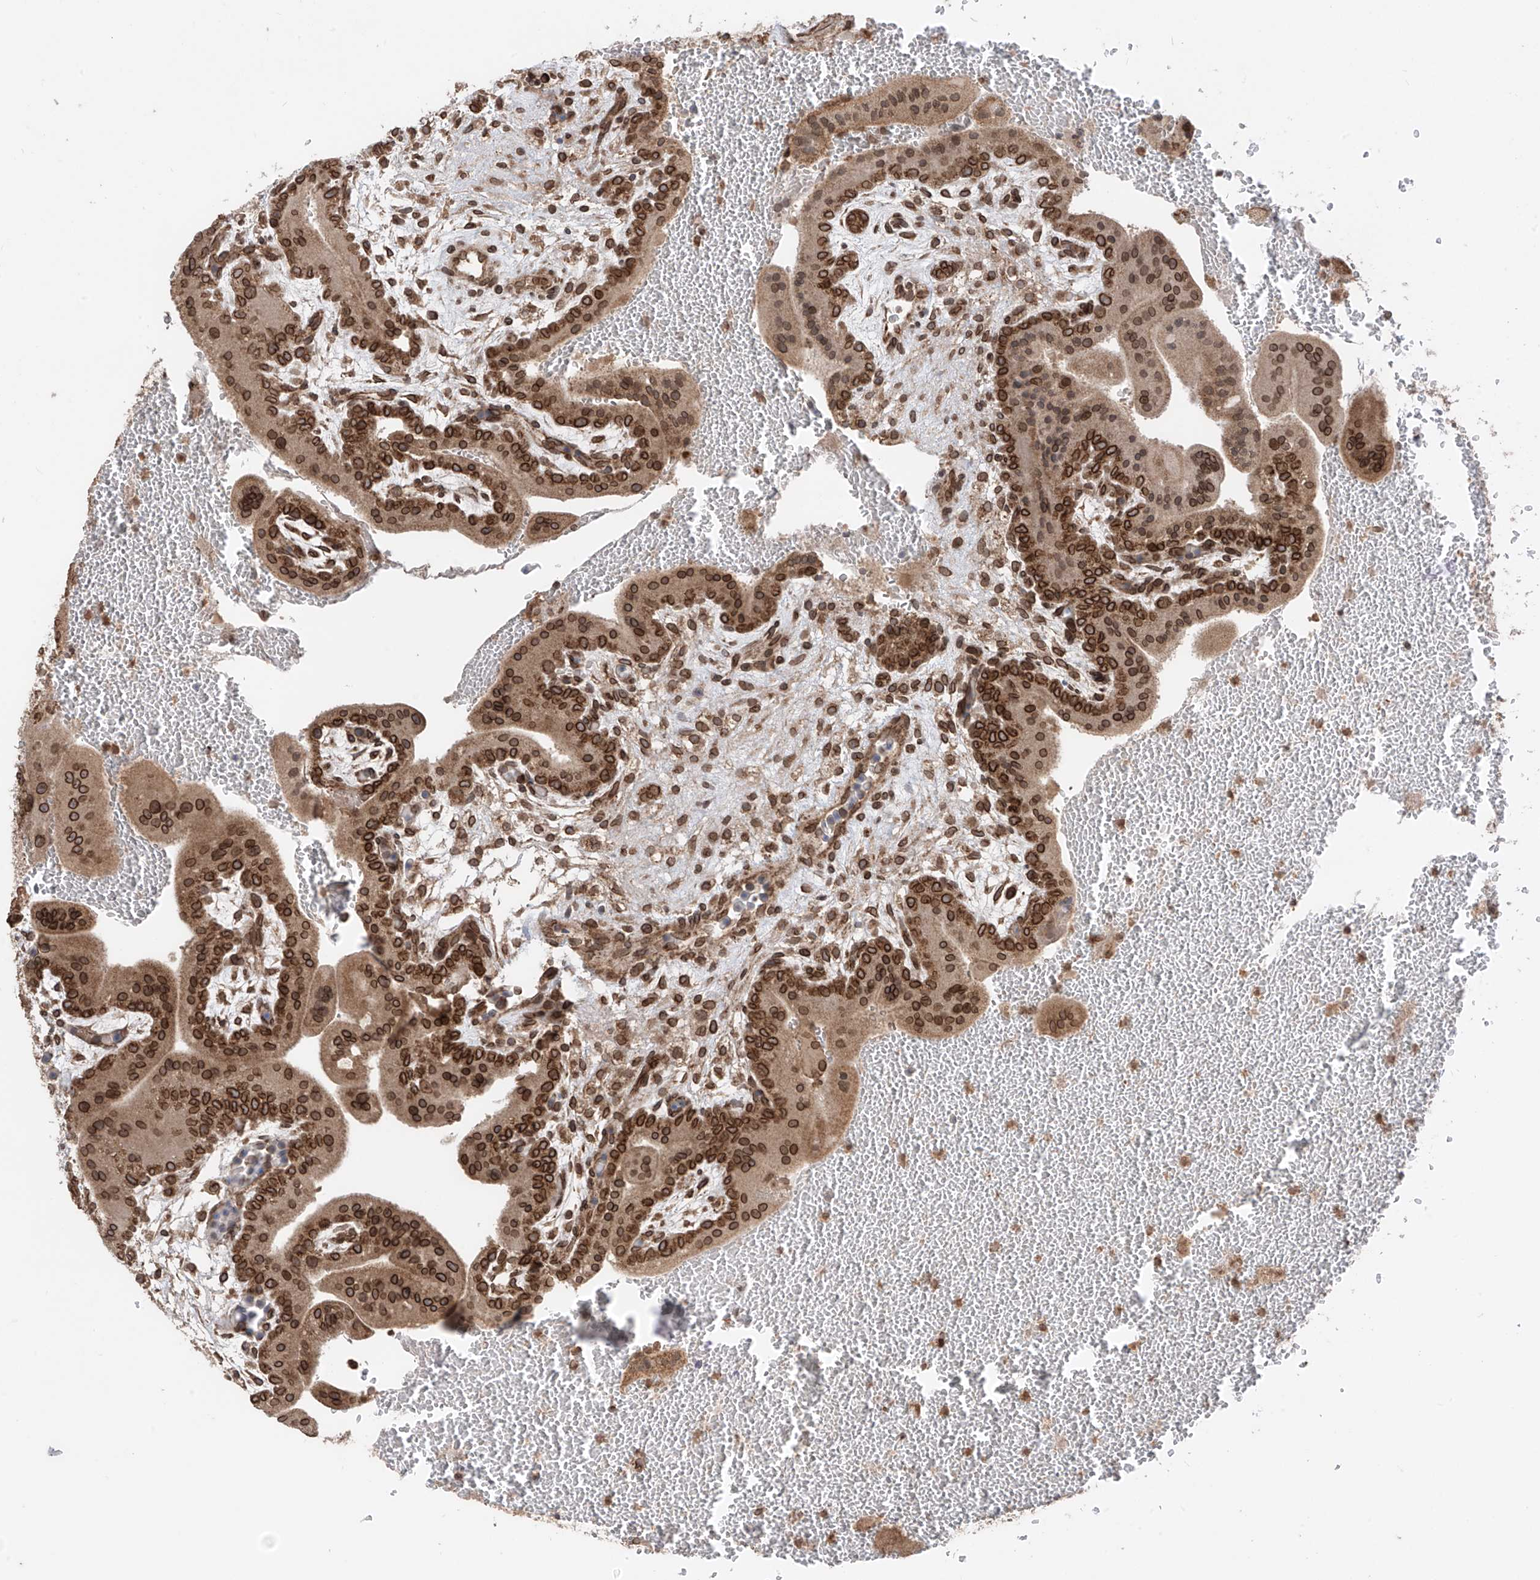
{"staining": {"intensity": "strong", "quantity": ">75%", "location": "cytoplasmic/membranous,nuclear"}, "tissue": "placenta", "cell_type": "Trophoblastic cells", "image_type": "normal", "snomed": [{"axis": "morphology", "description": "Normal tissue, NOS"}, {"axis": "topography", "description": "Placenta"}], "caption": "Immunohistochemical staining of benign placenta shows >75% levels of strong cytoplasmic/membranous,nuclear protein positivity in approximately >75% of trophoblastic cells.", "gene": "AHCTF1", "patient": {"sex": "female", "age": 35}}